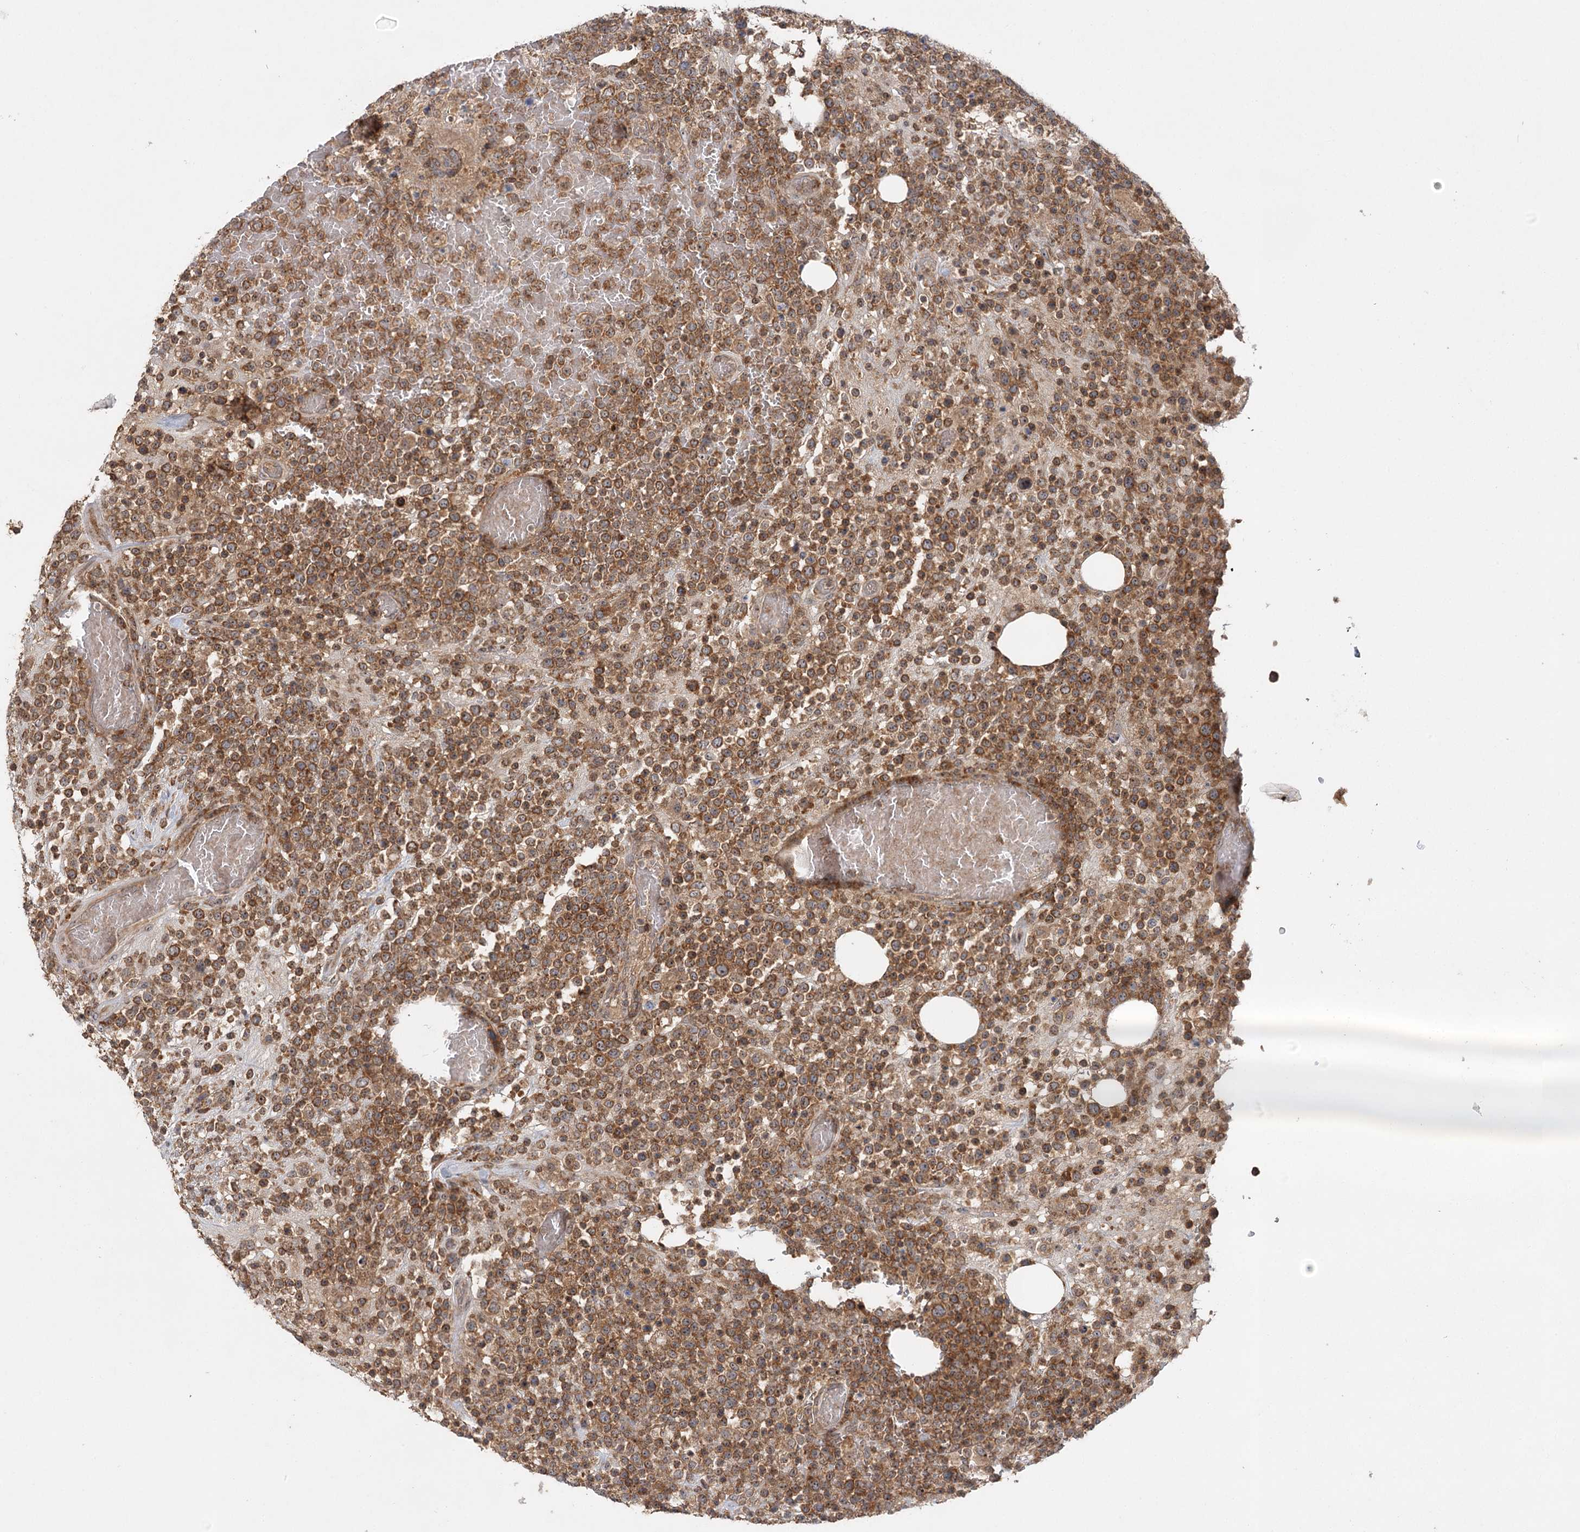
{"staining": {"intensity": "moderate", "quantity": "25%-75%", "location": "cytoplasmic/membranous,nuclear"}, "tissue": "lymphoma", "cell_type": "Tumor cells", "image_type": "cancer", "snomed": [{"axis": "morphology", "description": "Malignant lymphoma, non-Hodgkin's type, High grade"}, {"axis": "topography", "description": "Colon"}], "caption": "Protein positivity by immunohistochemistry (IHC) reveals moderate cytoplasmic/membranous and nuclear staining in about 25%-75% of tumor cells in high-grade malignant lymphoma, non-Hodgkin's type.", "gene": "RAPGEF6", "patient": {"sex": "female", "age": 53}}